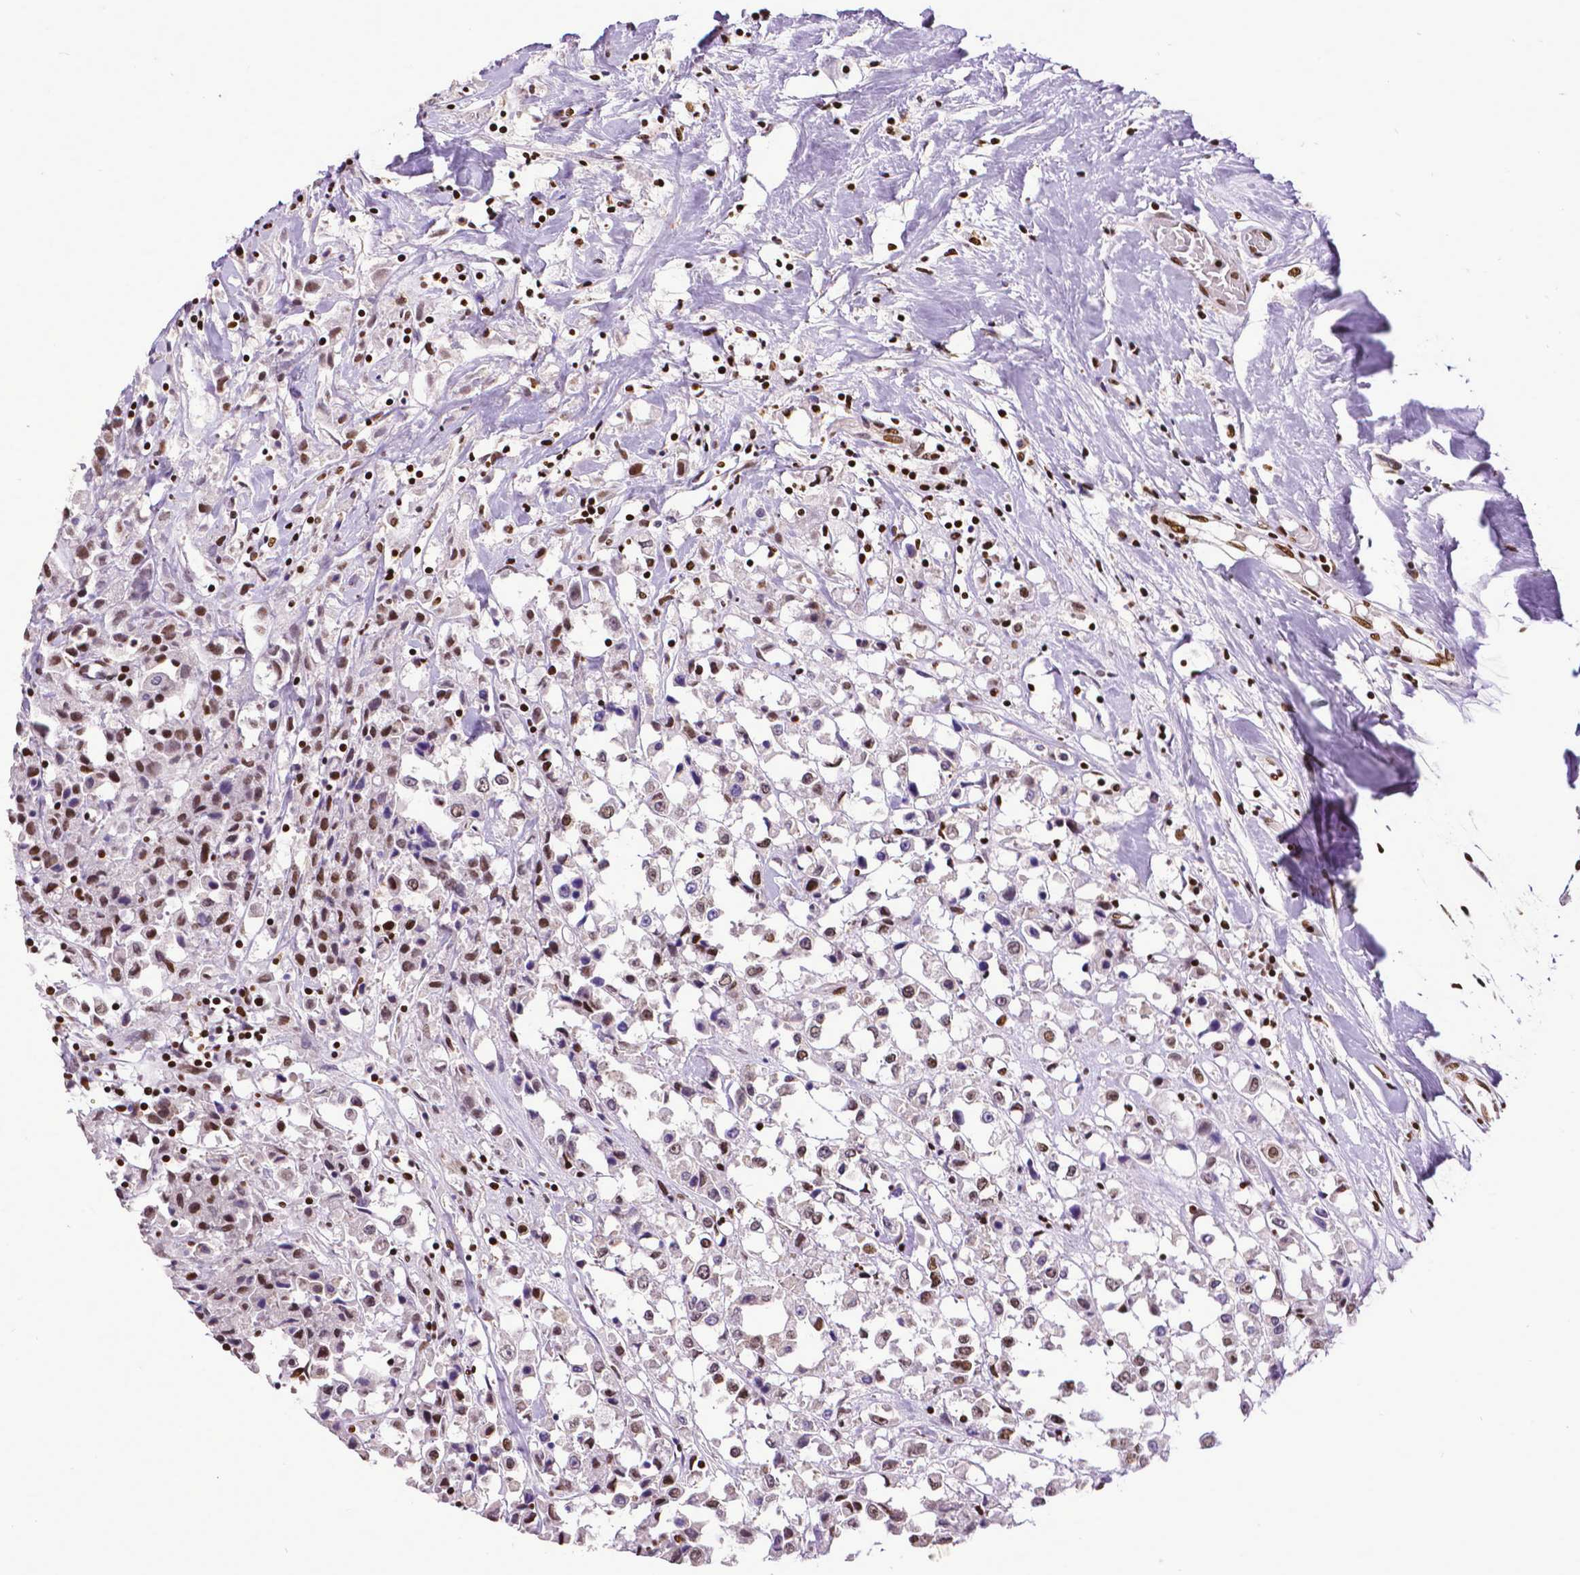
{"staining": {"intensity": "moderate", "quantity": ">75%", "location": "nuclear"}, "tissue": "breast cancer", "cell_type": "Tumor cells", "image_type": "cancer", "snomed": [{"axis": "morphology", "description": "Duct carcinoma"}, {"axis": "topography", "description": "Breast"}], "caption": "An IHC histopathology image of neoplastic tissue is shown. Protein staining in brown labels moderate nuclear positivity in invasive ductal carcinoma (breast) within tumor cells.", "gene": "CTCF", "patient": {"sex": "female", "age": 61}}